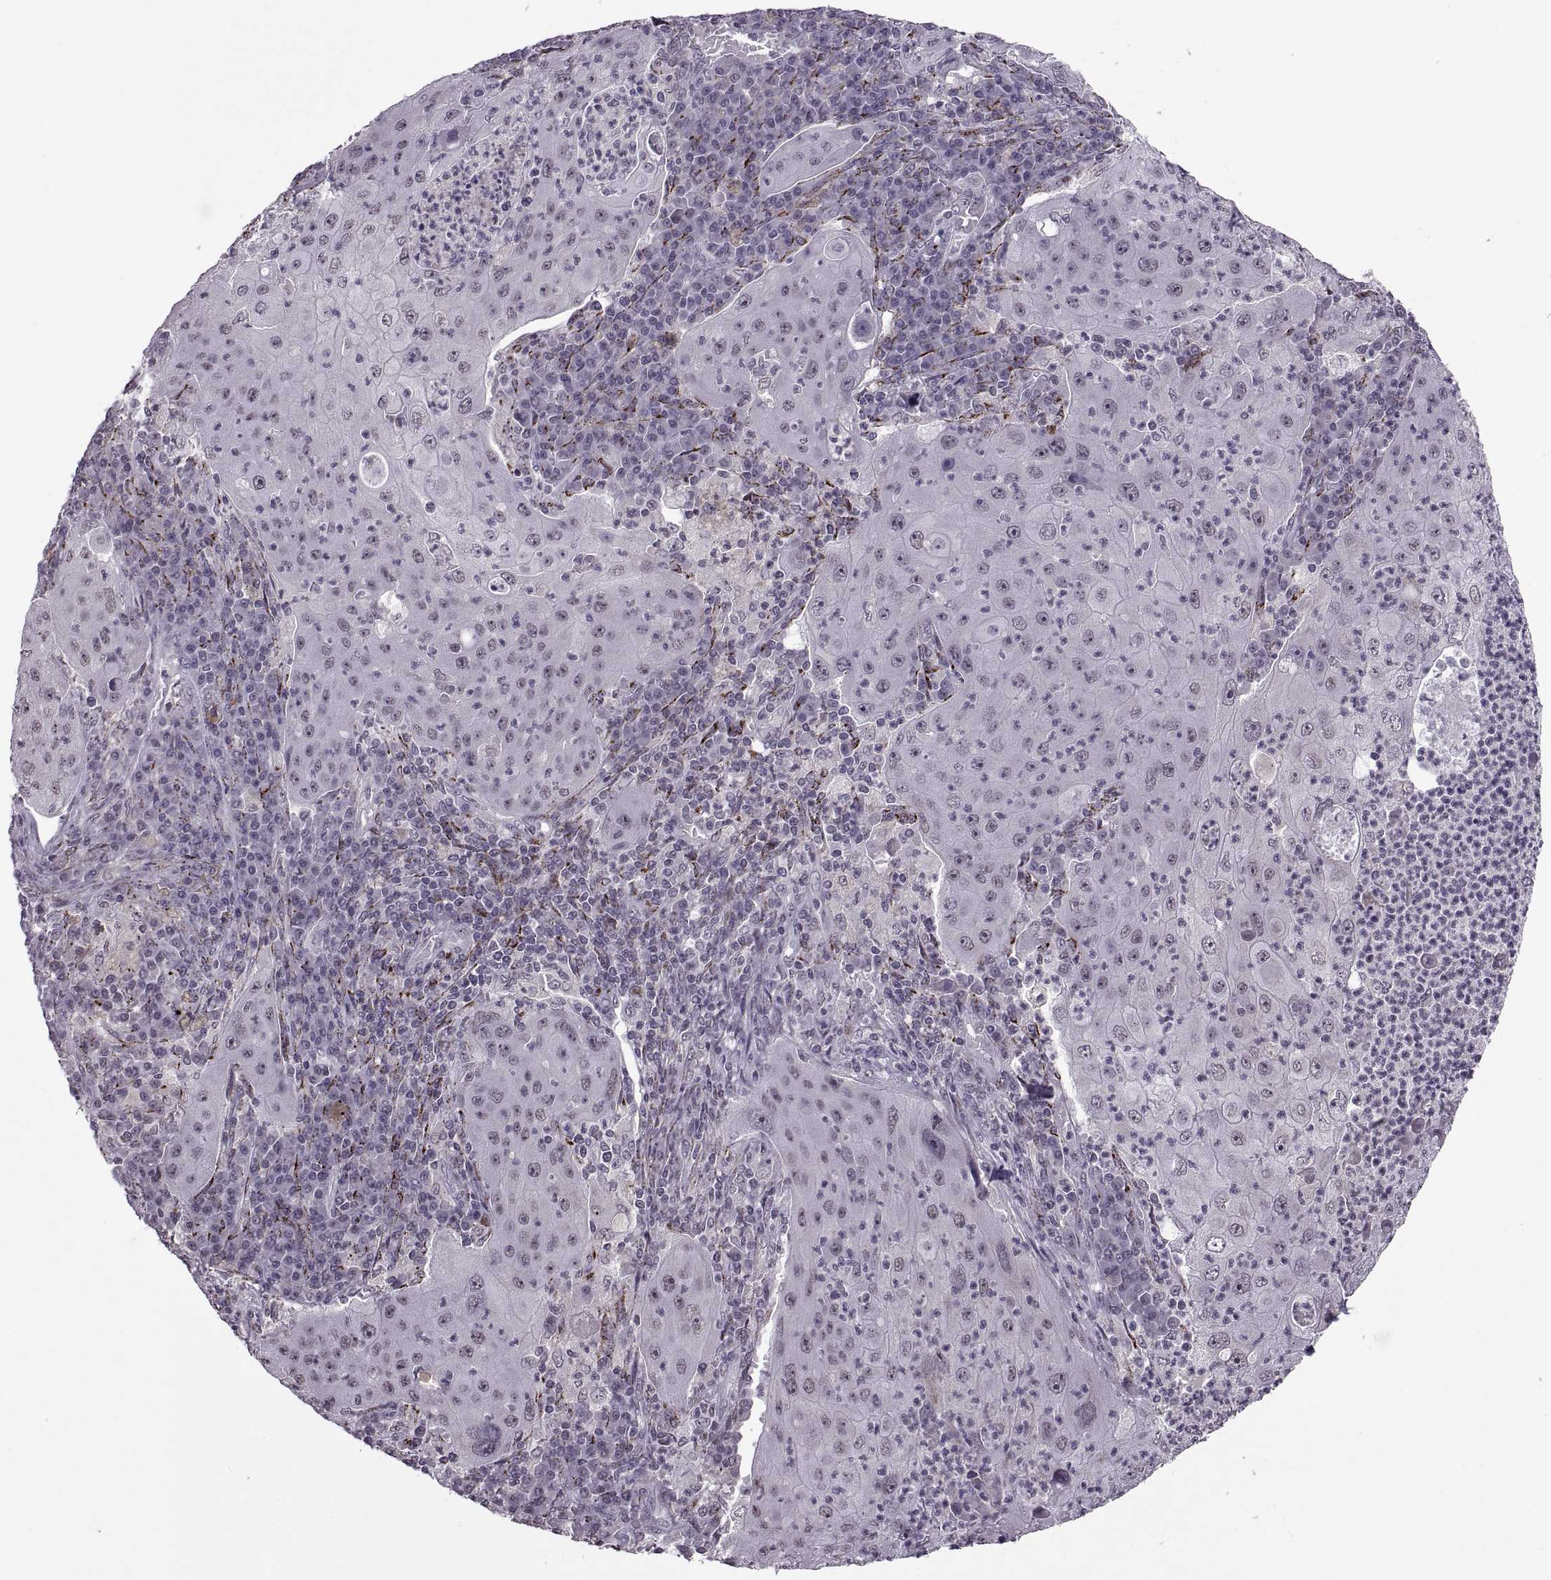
{"staining": {"intensity": "negative", "quantity": "none", "location": "none"}, "tissue": "lung cancer", "cell_type": "Tumor cells", "image_type": "cancer", "snomed": [{"axis": "morphology", "description": "Squamous cell carcinoma, NOS"}, {"axis": "topography", "description": "Lung"}], "caption": "Protein analysis of squamous cell carcinoma (lung) demonstrates no significant expression in tumor cells. Brightfield microscopy of immunohistochemistry stained with DAB (3,3'-diaminobenzidine) (brown) and hematoxylin (blue), captured at high magnification.", "gene": "OTP", "patient": {"sex": "female", "age": 59}}